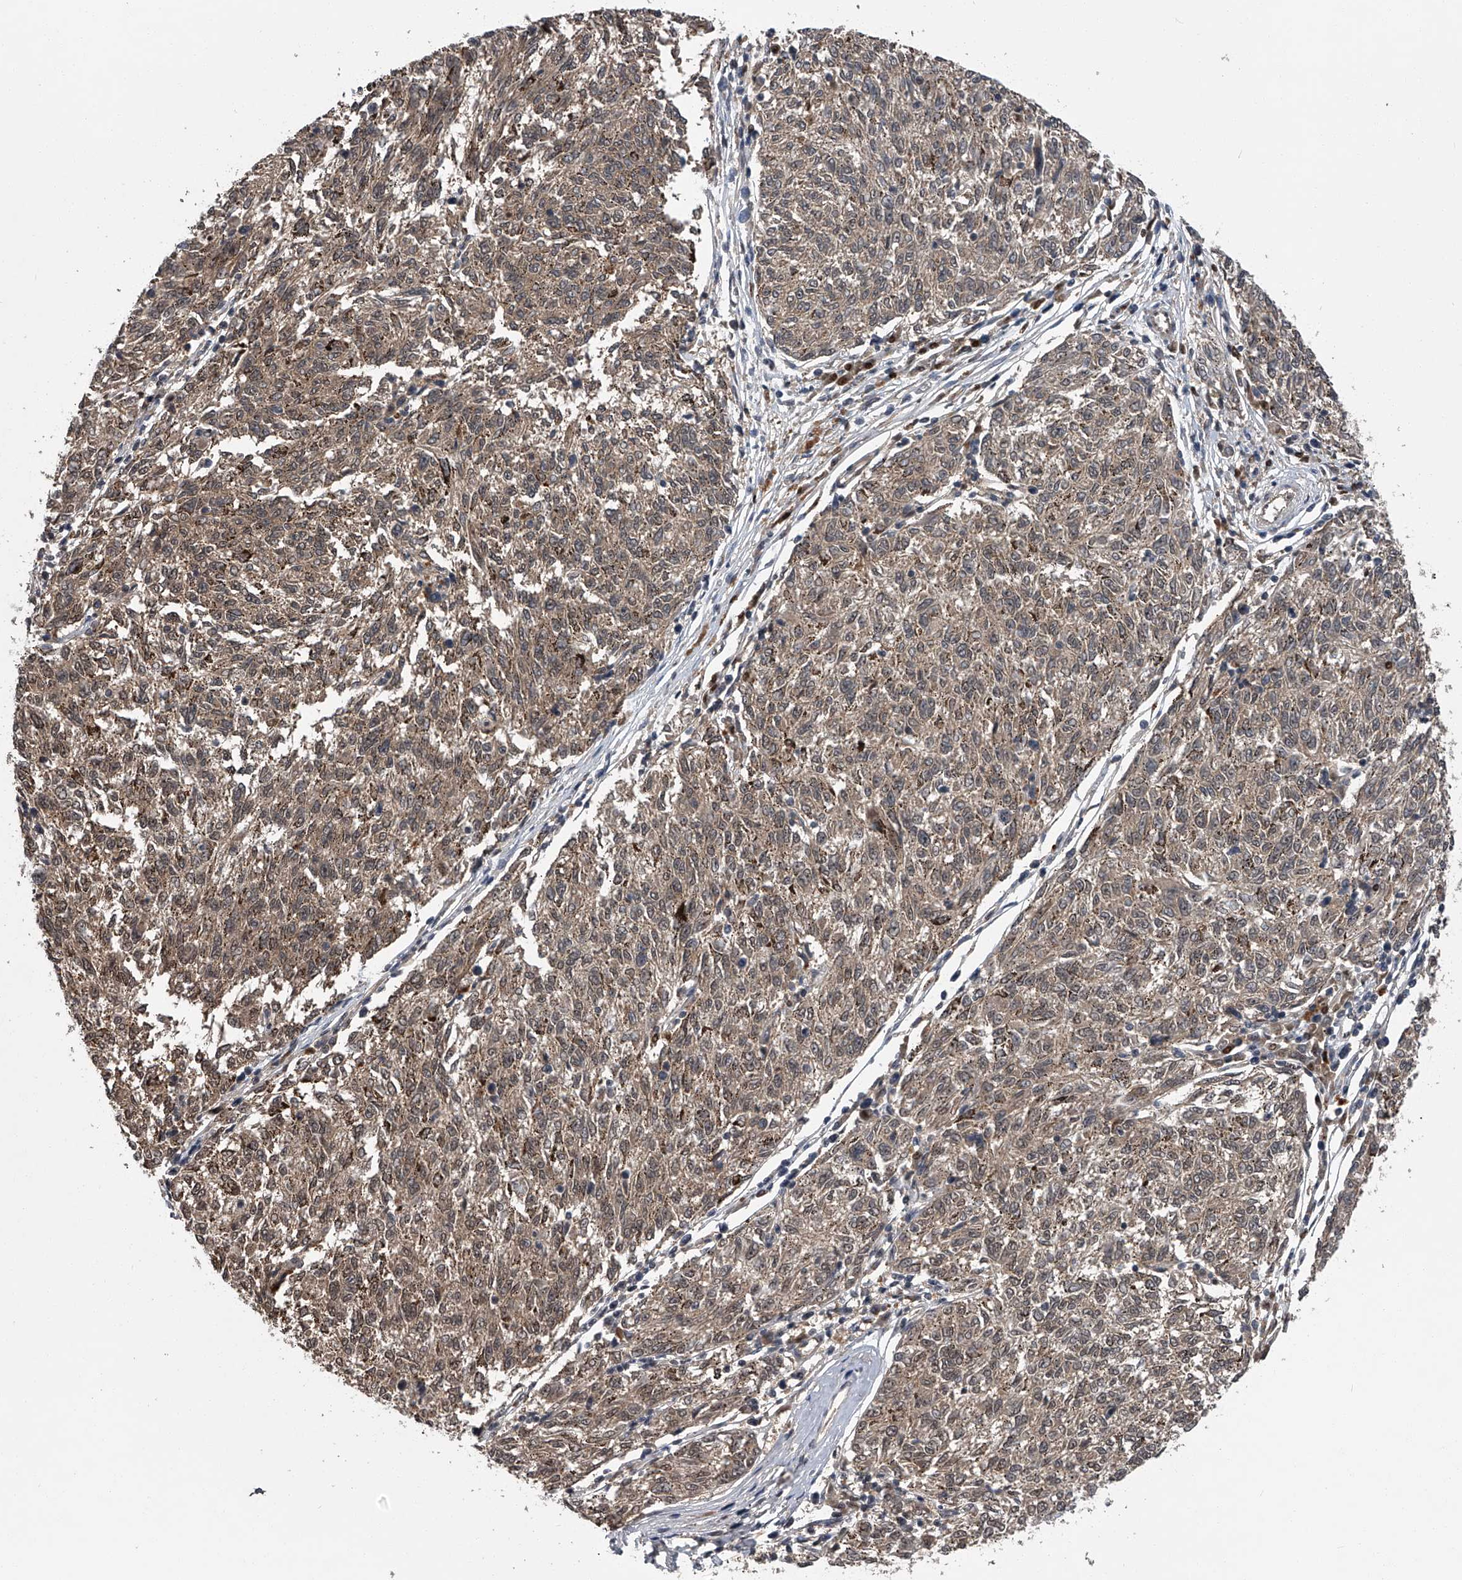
{"staining": {"intensity": "moderate", "quantity": ">75%", "location": "cytoplasmic/membranous,nuclear"}, "tissue": "melanoma", "cell_type": "Tumor cells", "image_type": "cancer", "snomed": [{"axis": "morphology", "description": "Malignant melanoma, NOS"}, {"axis": "topography", "description": "Skin"}], "caption": "This is a histology image of immunohistochemistry staining of malignant melanoma, which shows moderate staining in the cytoplasmic/membranous and nuclear of tumor cells.", "gene": "SLC12A8", "patient": {"sex": "female", "age": 72}}